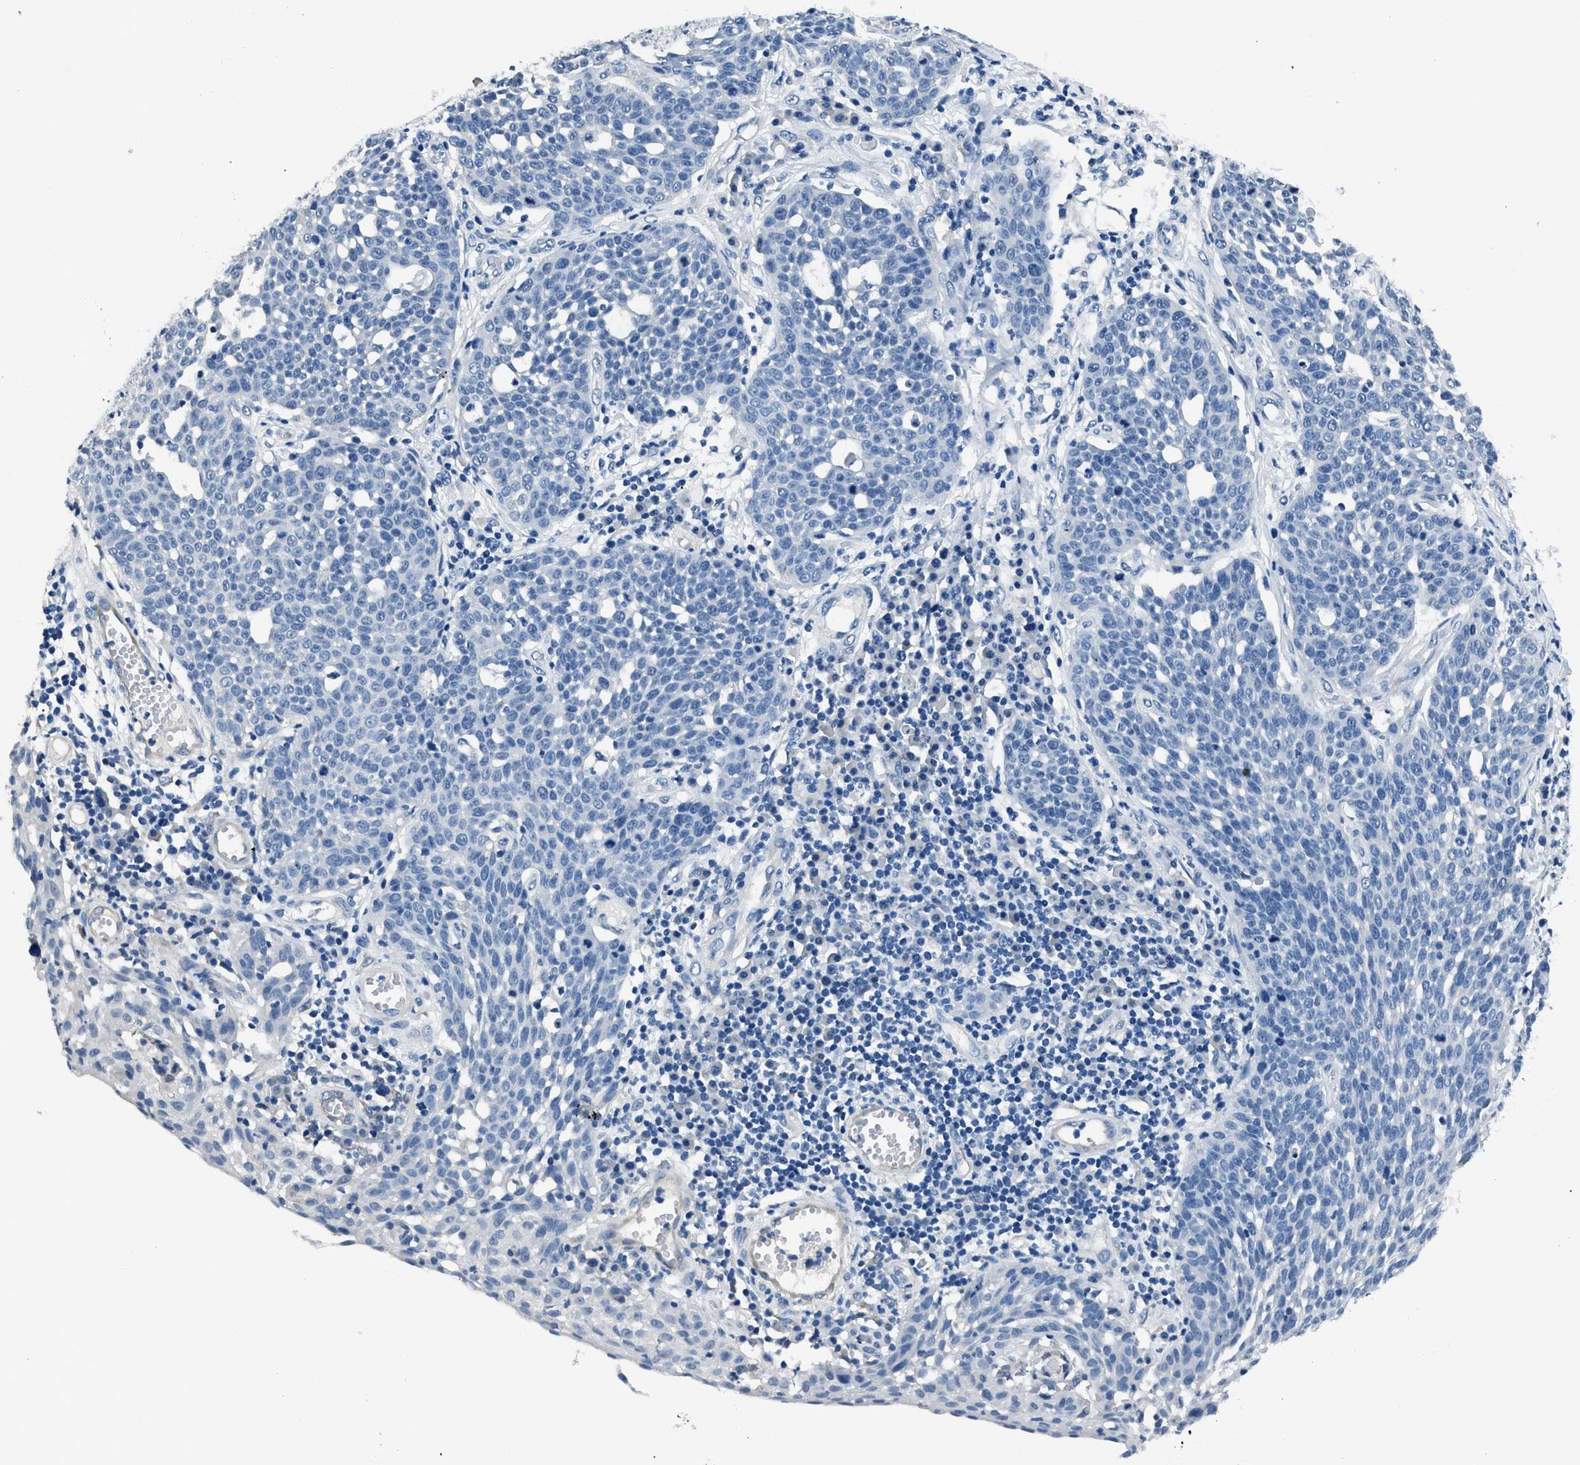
{"staining": {"intensity": "negative", "quantity": "none", "location": "none"}, "tissue": "cervical cancer", "cell_type": "Tumor cells", "image_type": "cancer", "snomed": [{"axis": "morphology", "description": "Squamous cell carcinoma, NOS"}, {"axis": "topography", "description": "Cervix"}], "caption": "Cervical cancer was stained to show a protein in brown. There is no significant positivity in tumor cells.", "gene": "GJA3", "patient": {"sex": "female", "age": 34}}